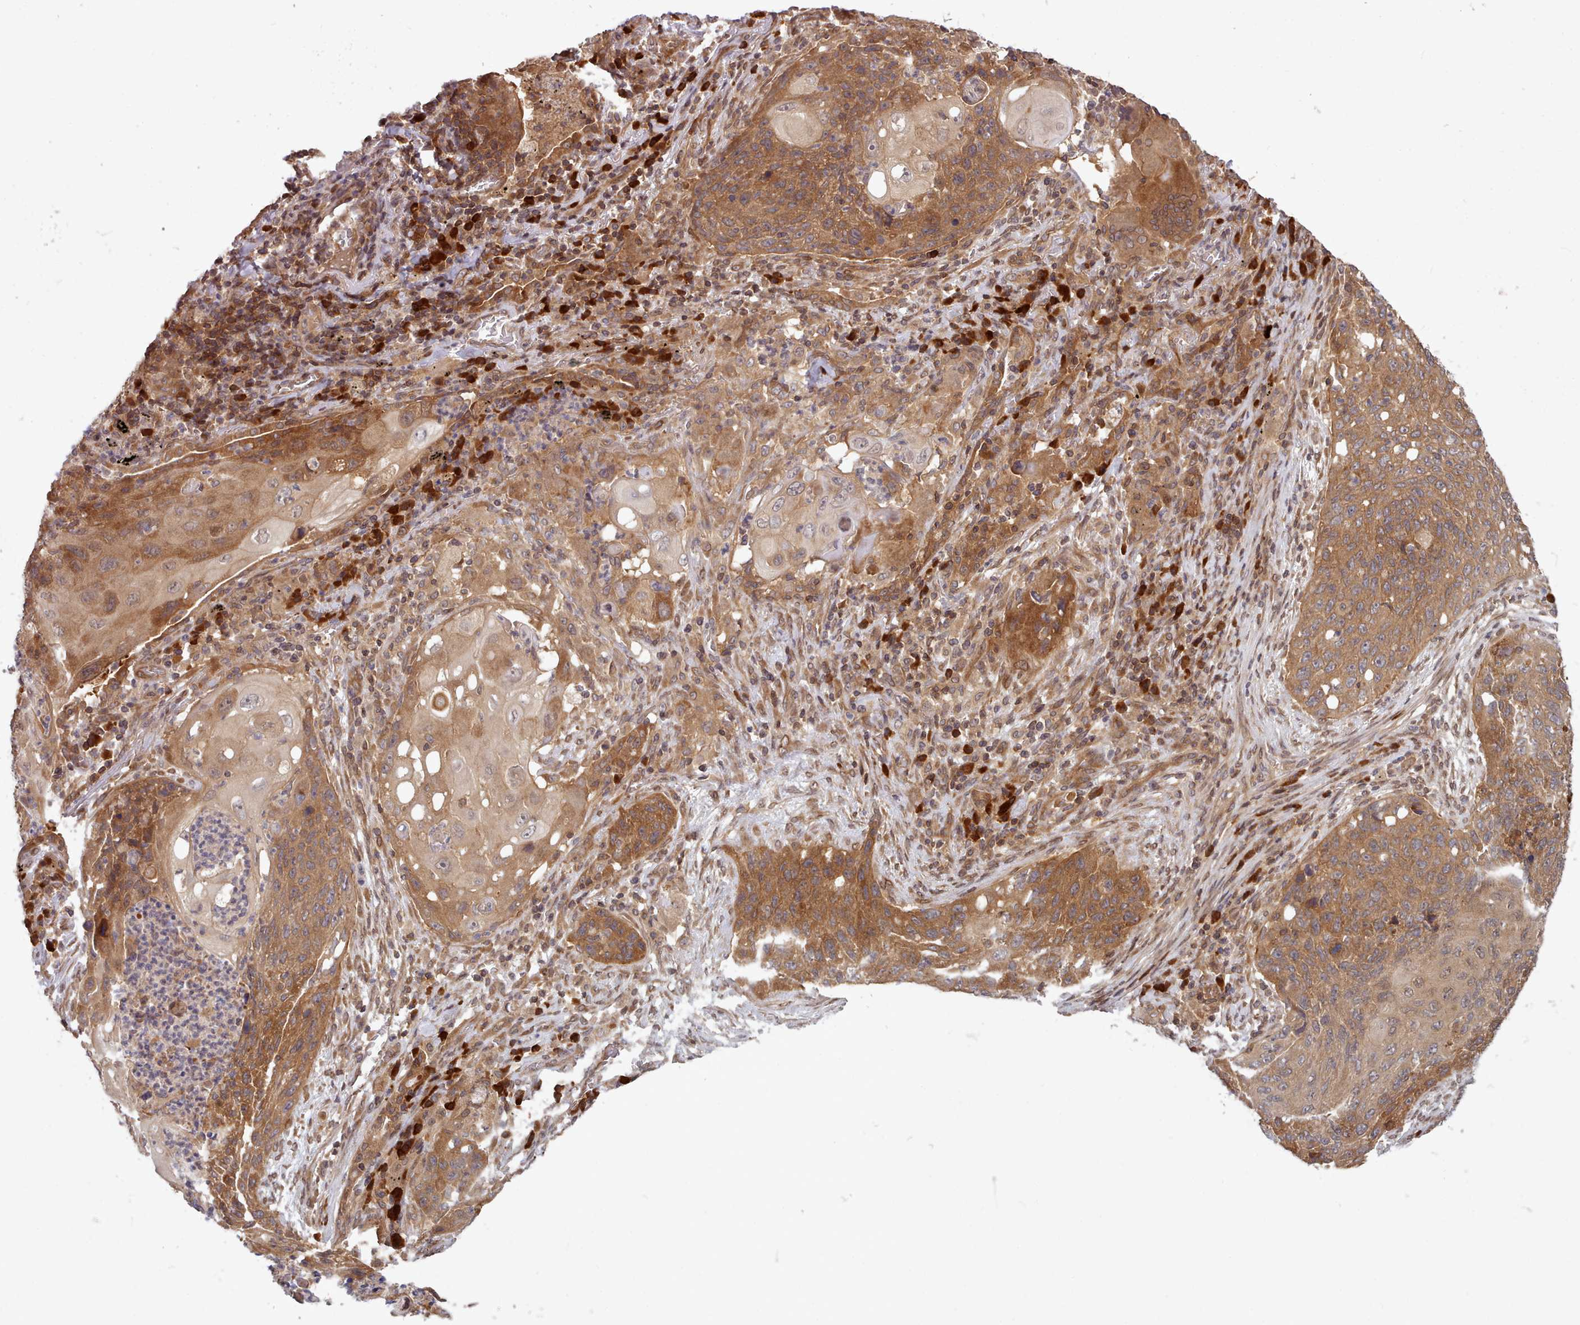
{"staining": {"intensity": "moderate", "quantity": ">75%", "location": "cytoplasmic/membranous"}, "tissue": "lung cancer", "cell_type": "Tumor cells", "image_type": "cancer", "snomed": [{"axis": "morphology", "description": "Squamous cell carcinoma, NOS"}, {"axis": "topography", "description": "Lung"}], "caption": "Tumor cells show medium levels of moderate cytoplasmic/membranous expression in approximately >75% of cells in lung cancer (squamous cell carcinoma).", "gene": "UBE2G1", "patient": {"sex": "female", "age": 63}}